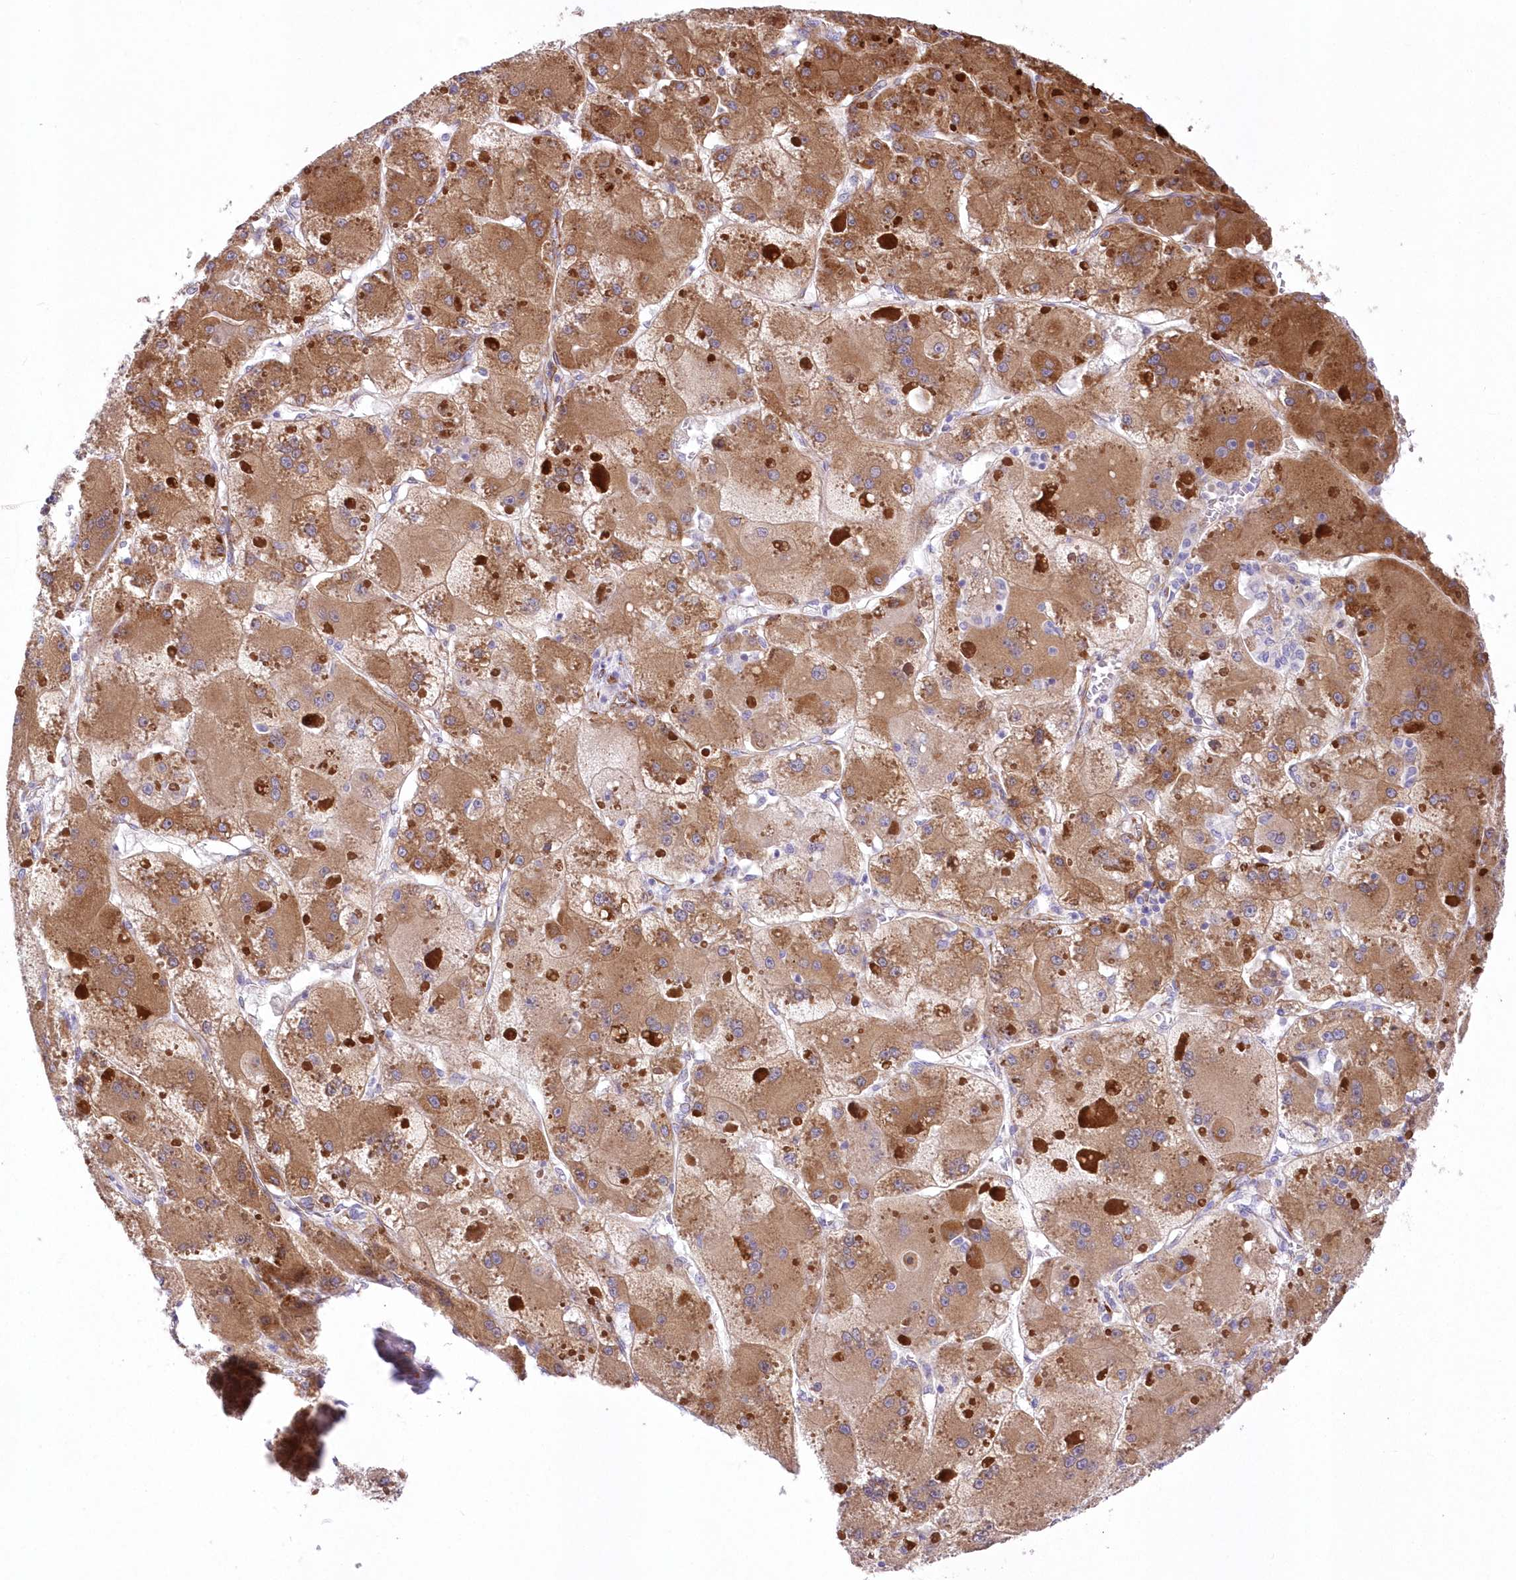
{"staining": {"intensity": "moderate", "quantity": ">75%", "location": "cytoplasmic/membranous"}, "tissue": "liver cancer", "cell_type": "Tumor cells", "image_type": "cancer", "snomed": [{"axis": "morphology", "description": "Carcinoma, Hepatocellular, NOS"}, {"axis": "topography", "description": "Liver"}], "caption": "IHC of human liver cancer demonstrates medium levels of moderate cytoplasmic/membranous positivity in about >75% of tumor cells.", "gene": "YTHDC2", "patient": {"sex": "female", "age": 73}}